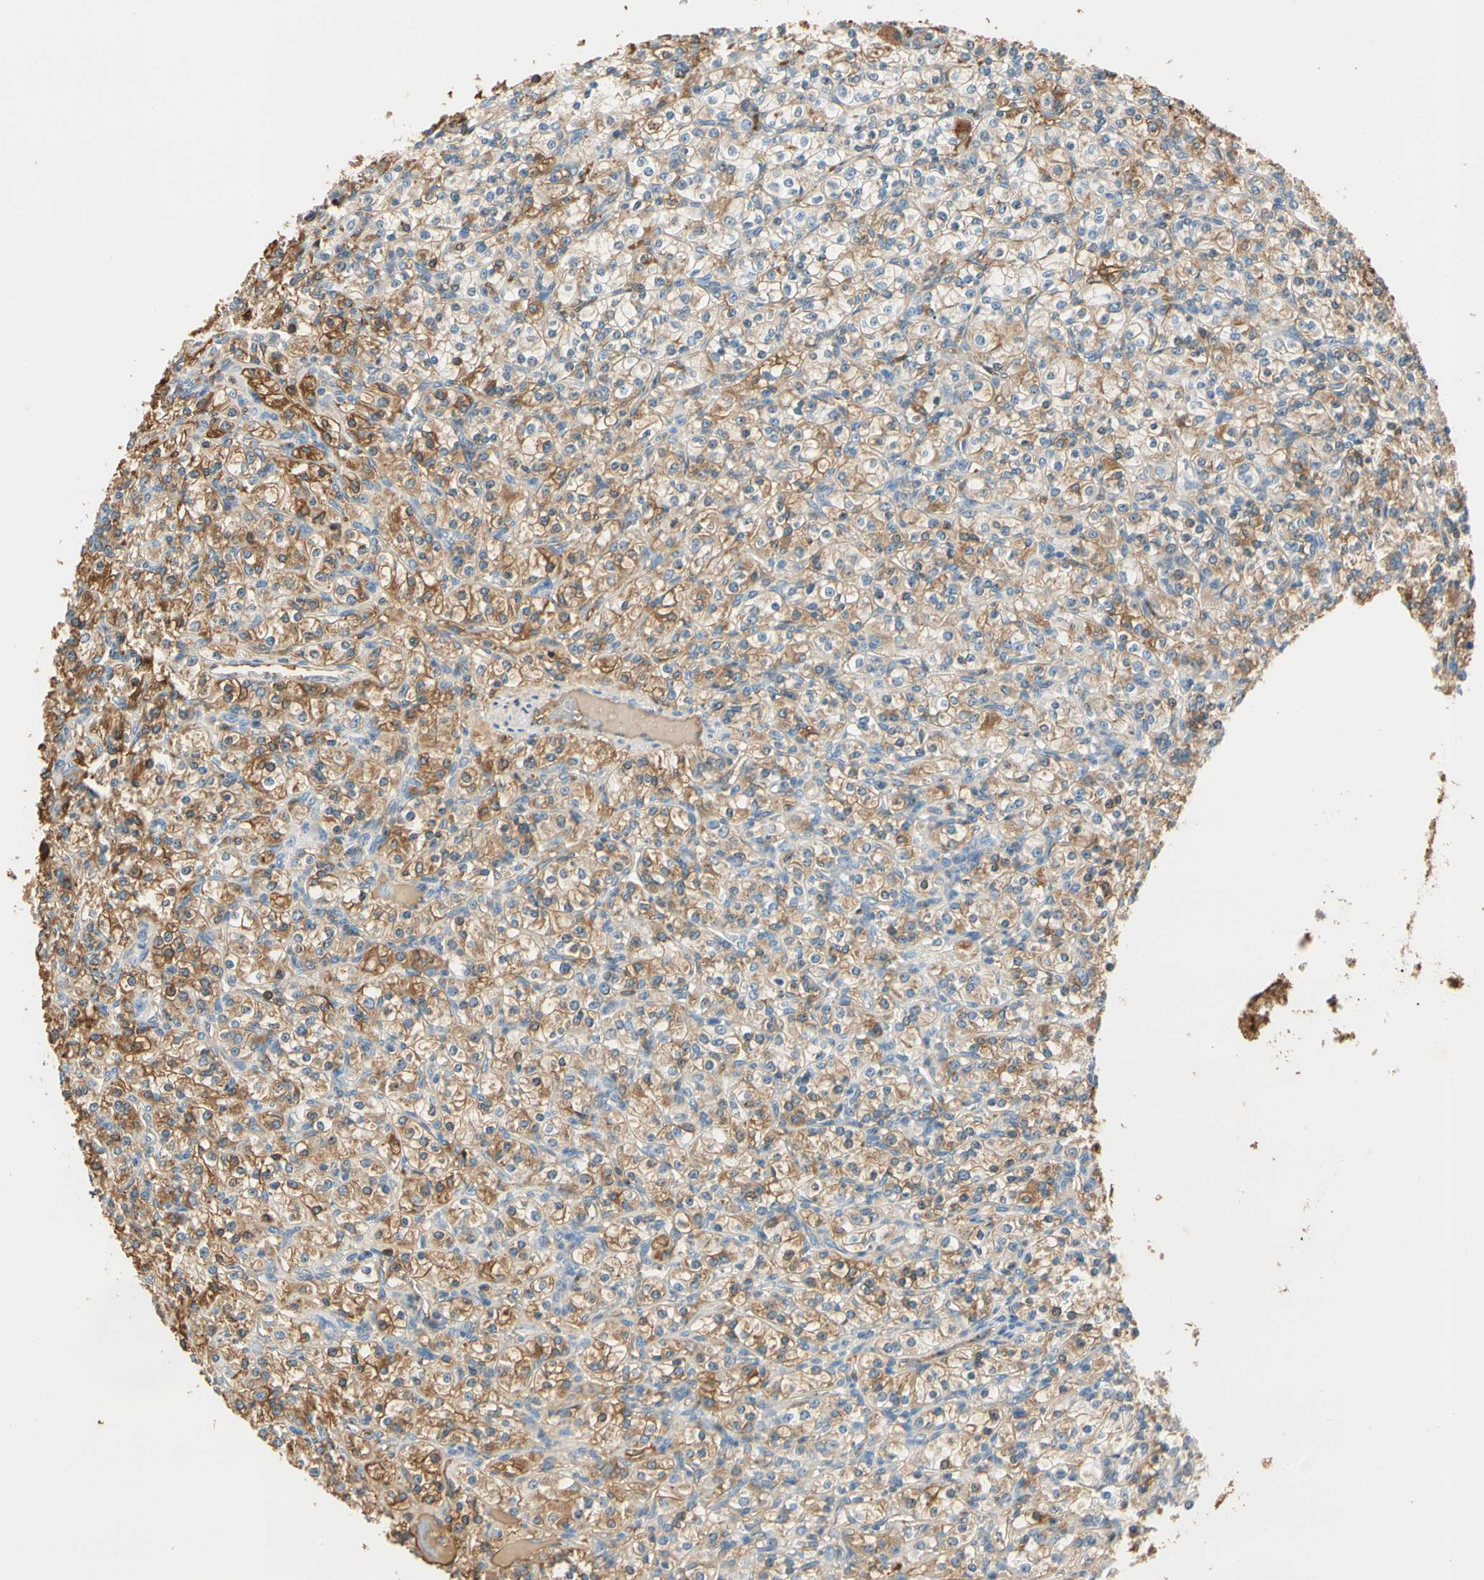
{"staining": {"intensity": "moderate", "quantity": "25%-75%", "location": "cytoplasmic/membranous"}, "tissue": "renal cancer", "cell_type": "Tumor cells", "image_type": "cancer", "snomed": [{"axis": "morphology", "description": "Adenocarcinoma, NOS"}, {"axis": "topography", "description": "Kidney"}], "caption": "Immunohistochemical staining of human renal adenocarcinoma displays moderate cytoplasmic/membranous protein staining in approximately 25%-75% of tumor cells.", "gene": "LAMB3", "patient": {"sex": "male", "age": 77}}